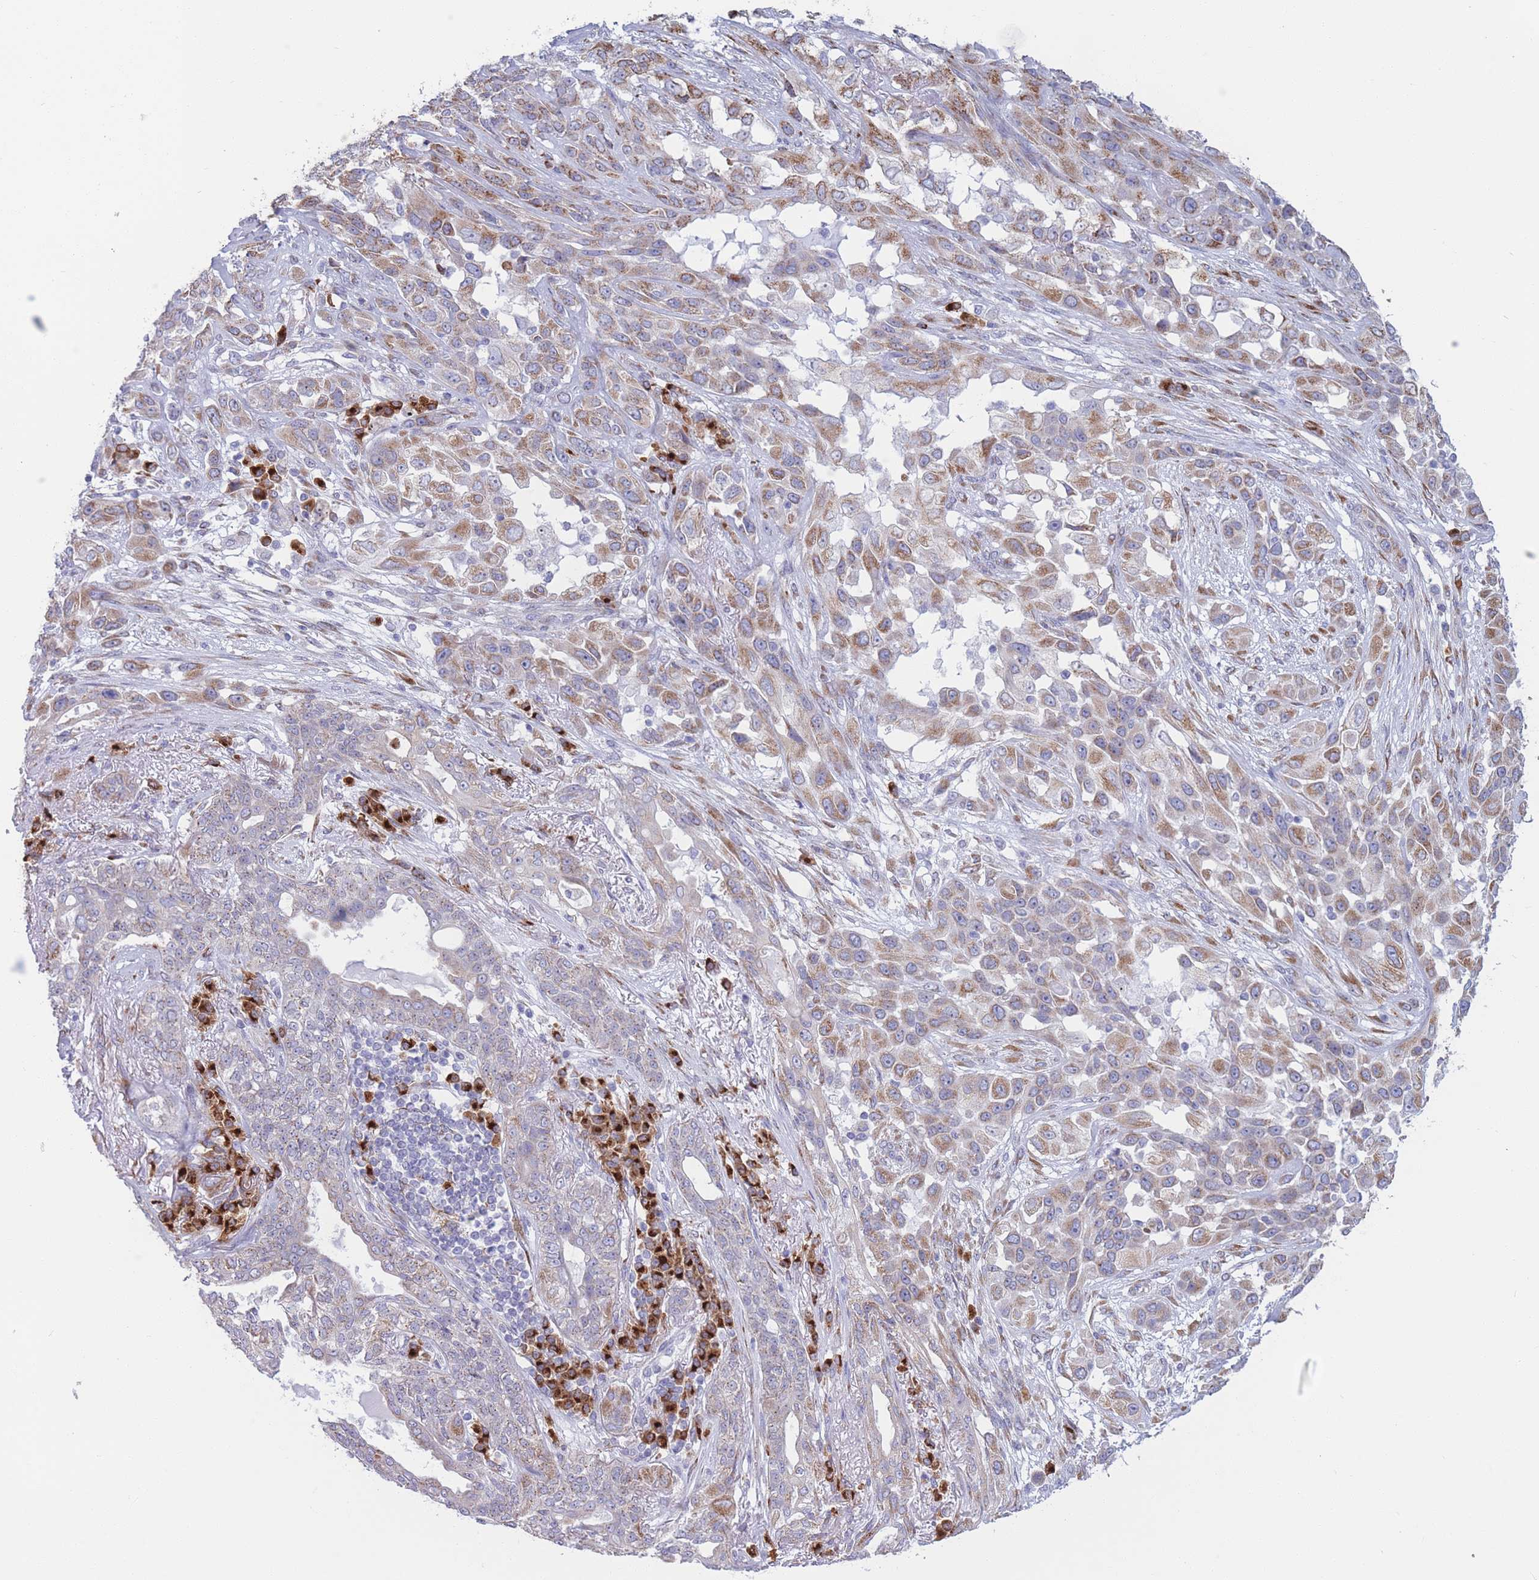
{"staining": {"intensity": "moderate", "quantity": ">75%", "location": "cytoplasmic/membranous"}, "tissue": "lung cancer", "cell_type": "Tumor cells", "image_type": "cancer", "snomed": [{"axis": "morphology", "description": "Squamous cell carcinoma, NOS"}, {"axis": "topography", "description": "Lung"}], "caption": "Protein staining of lung cancer tissue exhibits moderate cytoplasmic/membranous expression in about >75% of tumor cells. (DAB (3,3'-diaminobenzidine) = brown stain, brightfield microscopy at high magnification).", "gene": "MRPL30", "patient": {"sex": "female", "age": 70}}